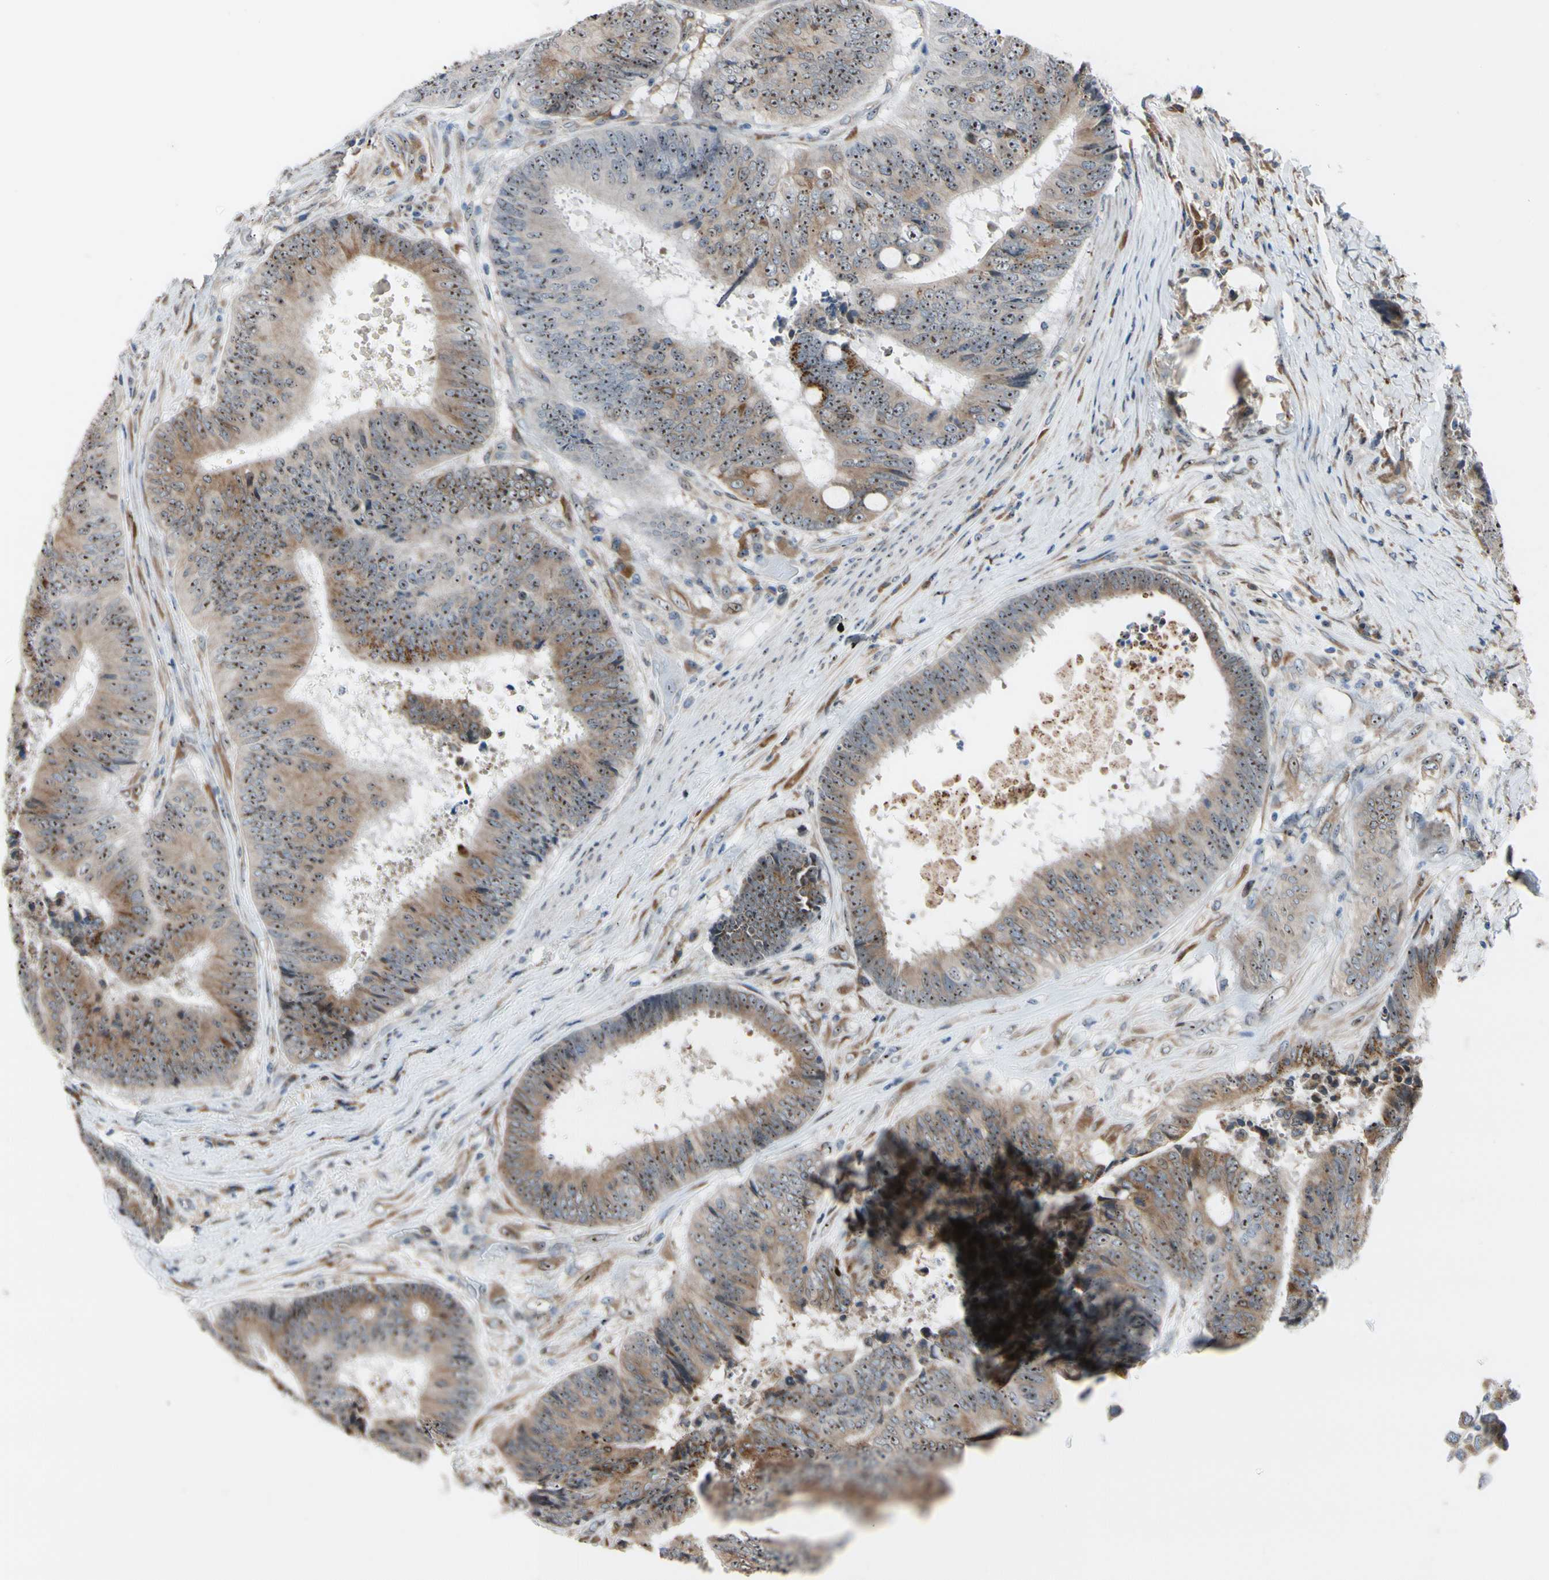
{"staining": {"intensity": "weak", "quantity": ">75%", "location": "cytoplasmic/membranous"}, "tissue": "colorectal cancer", "cell_type": "Tumor cells", "image_type": "cancer", "snomed": [{"axis": "morphology", "description": "Adenocarcinoma, NOS"}, {"axis": "topography", "description": "Rectum"}], "caption": "Colorectal cancer stained for a protein demonstrates weak cytoplasmic/membranous positivity in tumor cells. (brown staining indicates protein expression, while blue staining denotes nuclei).", "gene": "TMED7", "patient": {"sex": "male", "age": 72}}